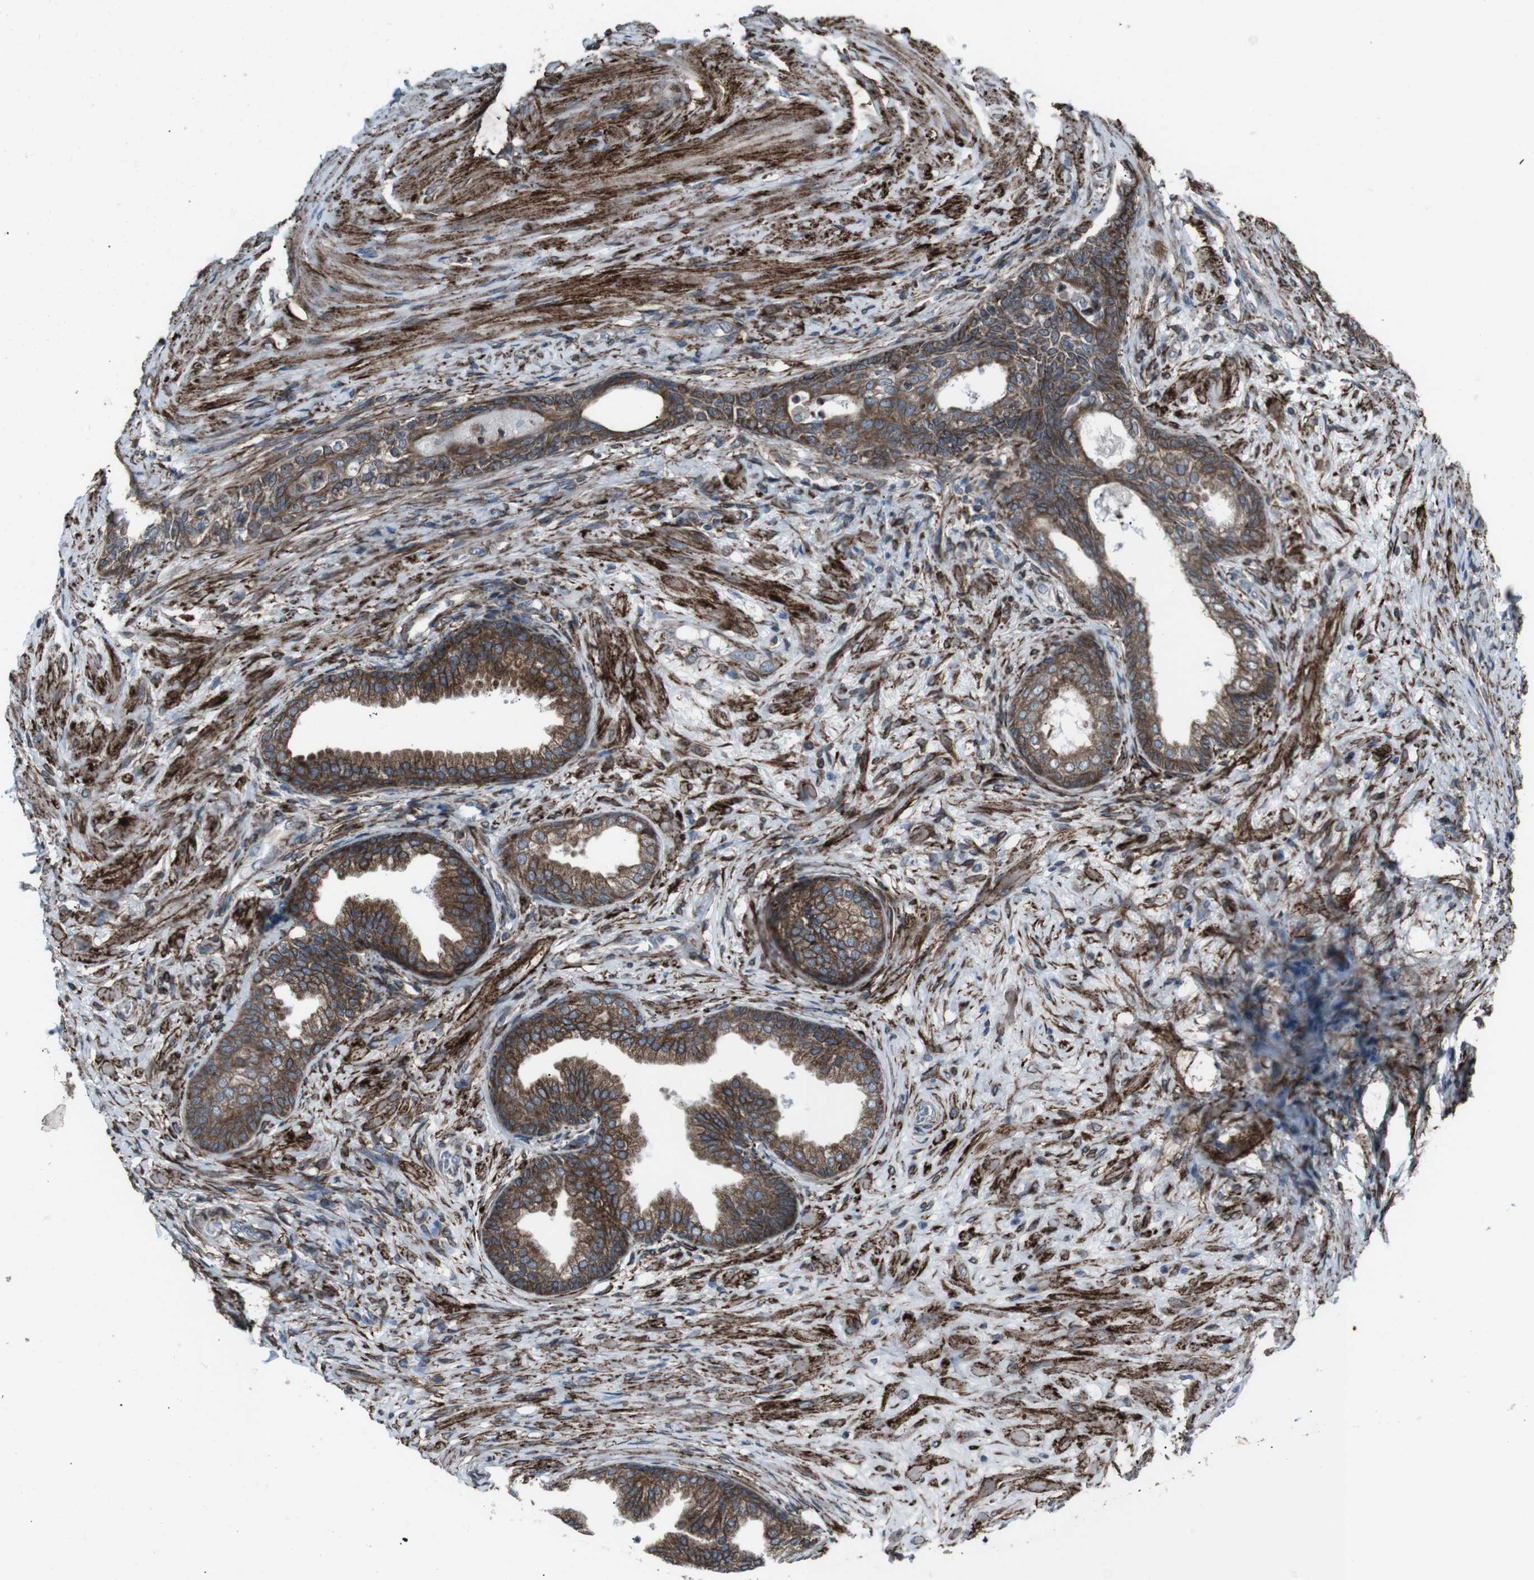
{"staining": {"intensity": "moderate", "quantity": ">75%", "location": "cytoplasmic/membranous"}, "tissue": "prostate", "cell_type": "Glandular cells", "image_type": "normal", "snomed": [{"axis": "morphology", "description": "Normal tissue, NOS"}, {"axis": "topography", "description": "Prostate"}], "caption": "This is a histology image of immunohistochemistry staining of benign prostate, which shows moderate expression in the cytoplasmic/membranous of glandular cells.", "gene": "LNPK", "patient": {"sex": "male", "age": 76}}